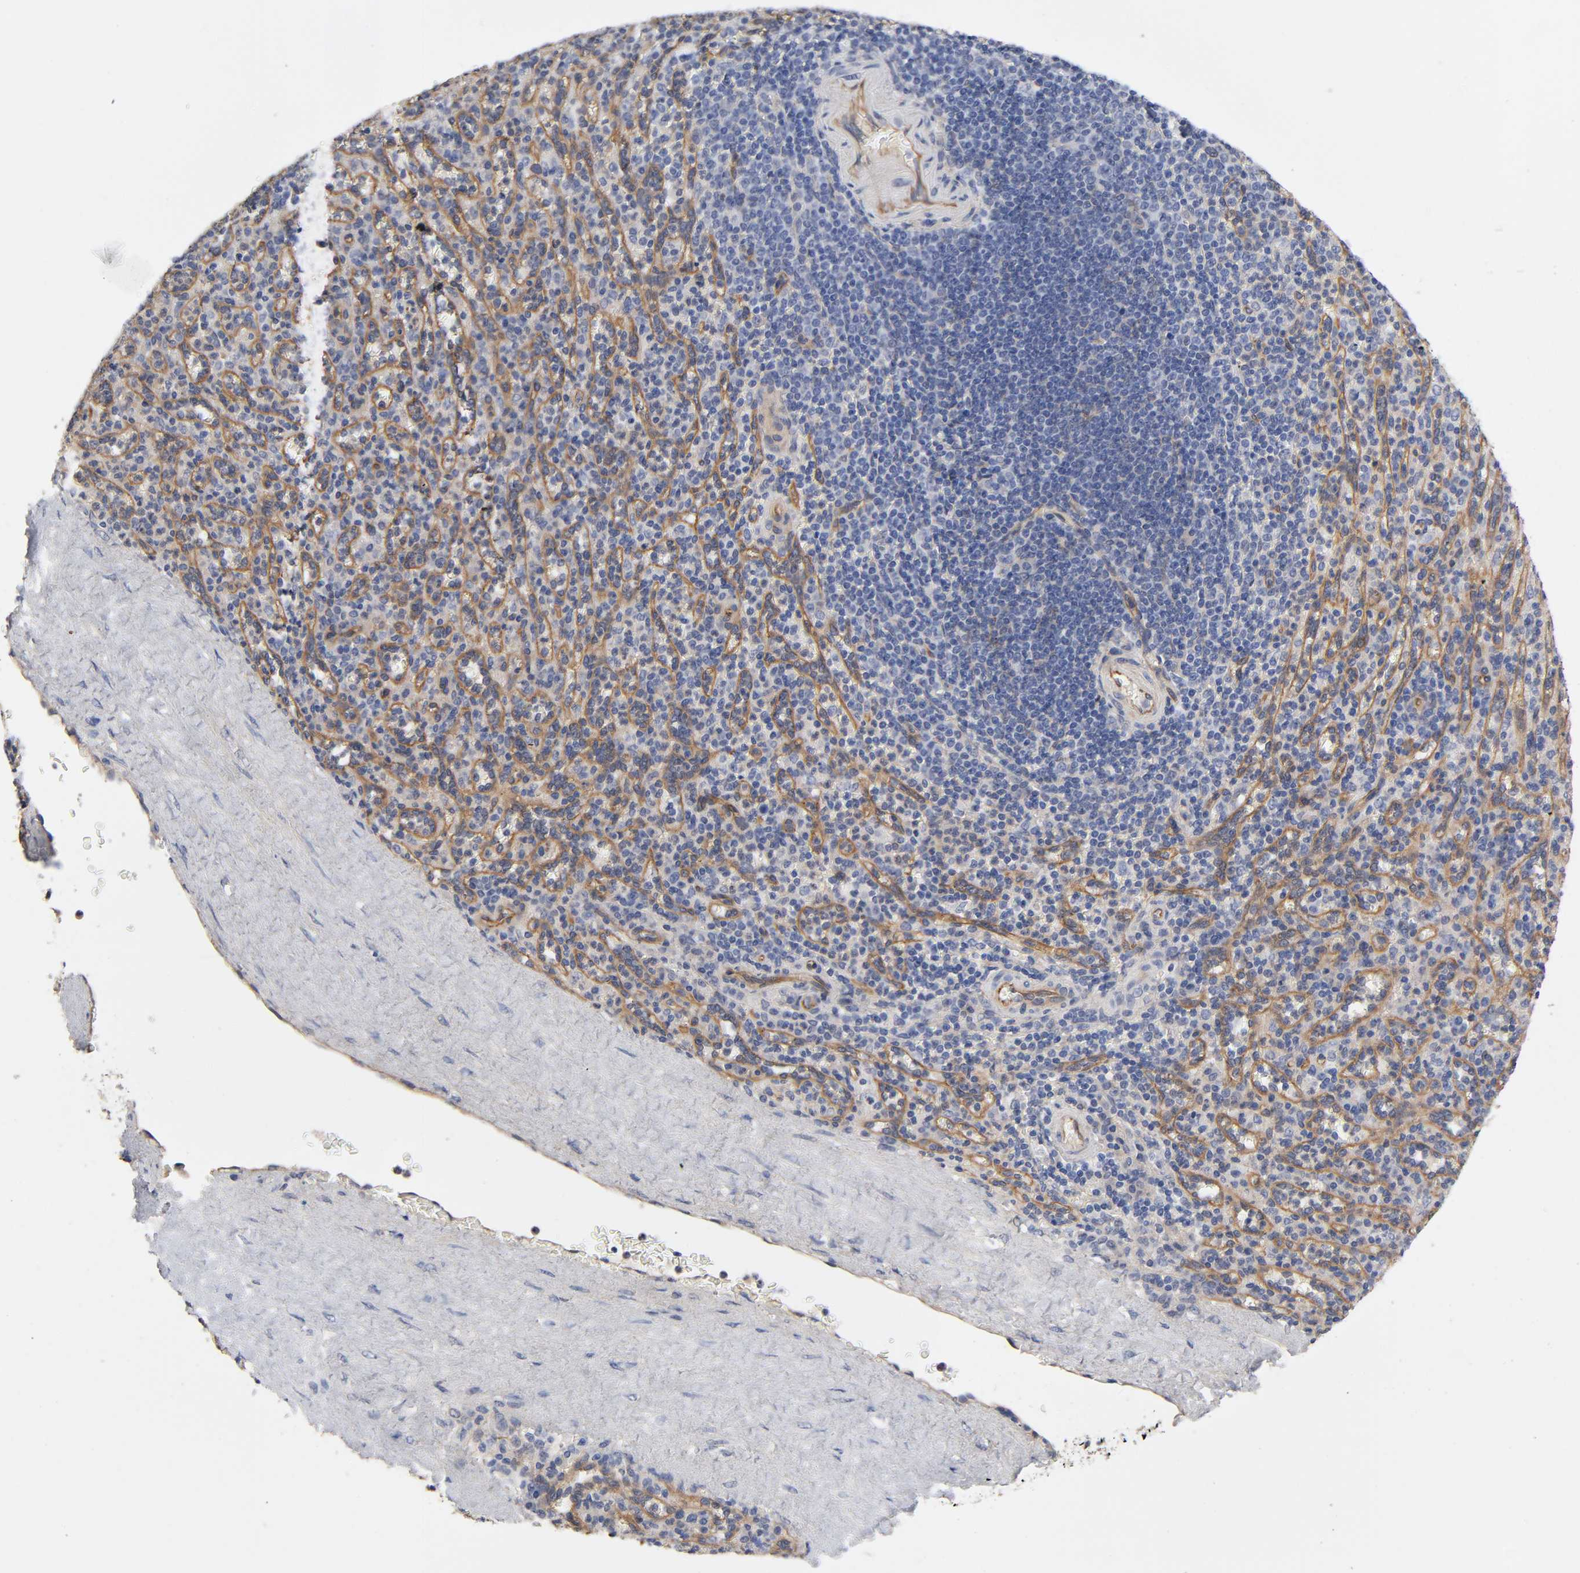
{"staining": {"intensity": "negative", "quantity": "none", "location": "none"}, "tissue": "spleen", "cell_type": "Cells in red pulp", "image_type": "normal", "snomed": [{"axis": "morphology", "description": "Normal tissue, NOS"}, {"axis": "topography", "description": "Spleen"}], "caption": "Histopathology image shows no significant protein positivity in cells in red pulp of benign spleen. (DAB IHC, high magnification).", "gene": "RAB13", "patient": {"sex": "male", "age": 36}}